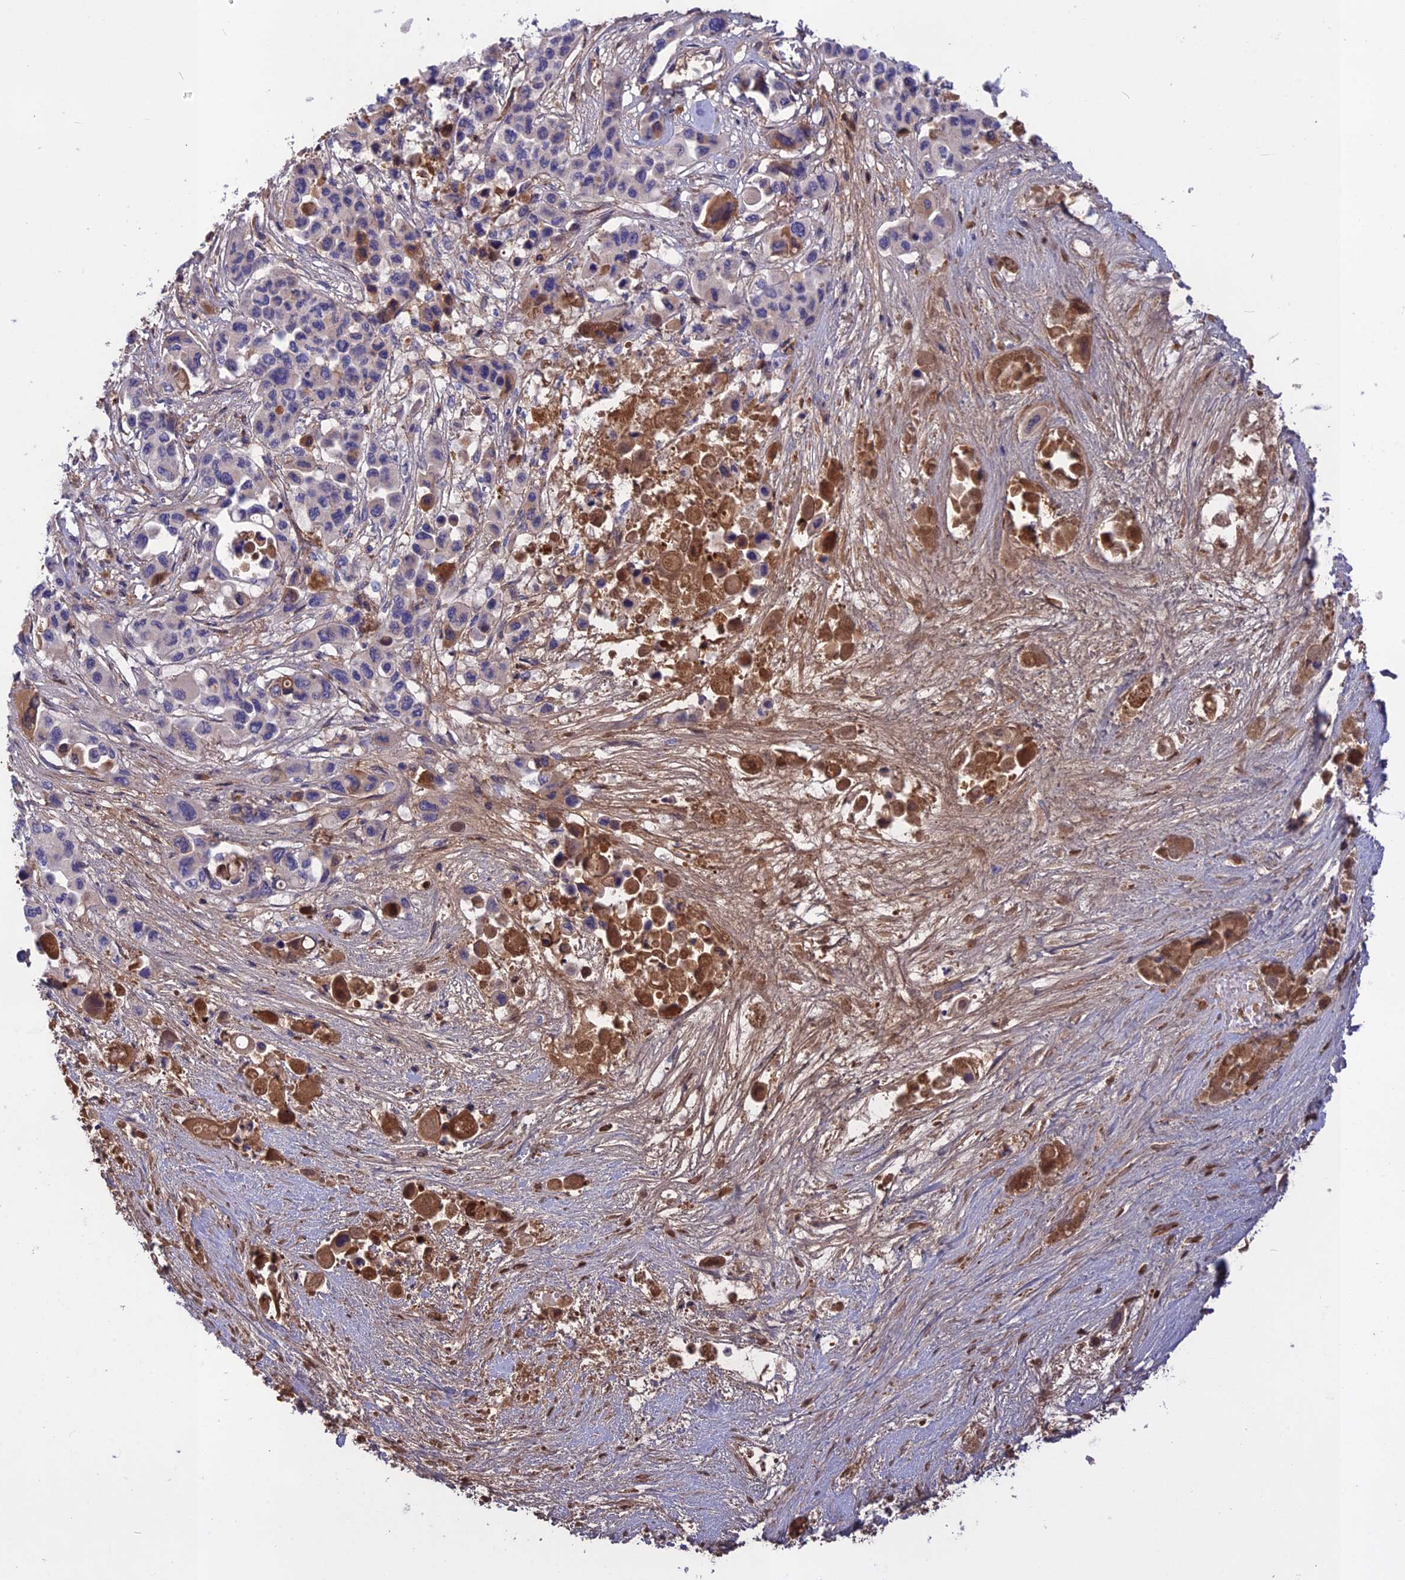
{"staining": {"intensity": "negative", "quantity": "none", "location": "none"}, "tissue": "pancreatic cancer", "cell_type": "Tumor cells", "image_type": "cancer", "snomed": [{"axis": "morphology", "description": "Adenocarcinoma, NOS"}, {"axis": "topography", "description": "Pancreas"}], "caption": "Pancreatic cancer (adenocarcinoma) was stained to show a protein in brown. There is no significant staining in tumor cells.", "gene": "ADO", "patient": {"sex": "male", "age": 92}}